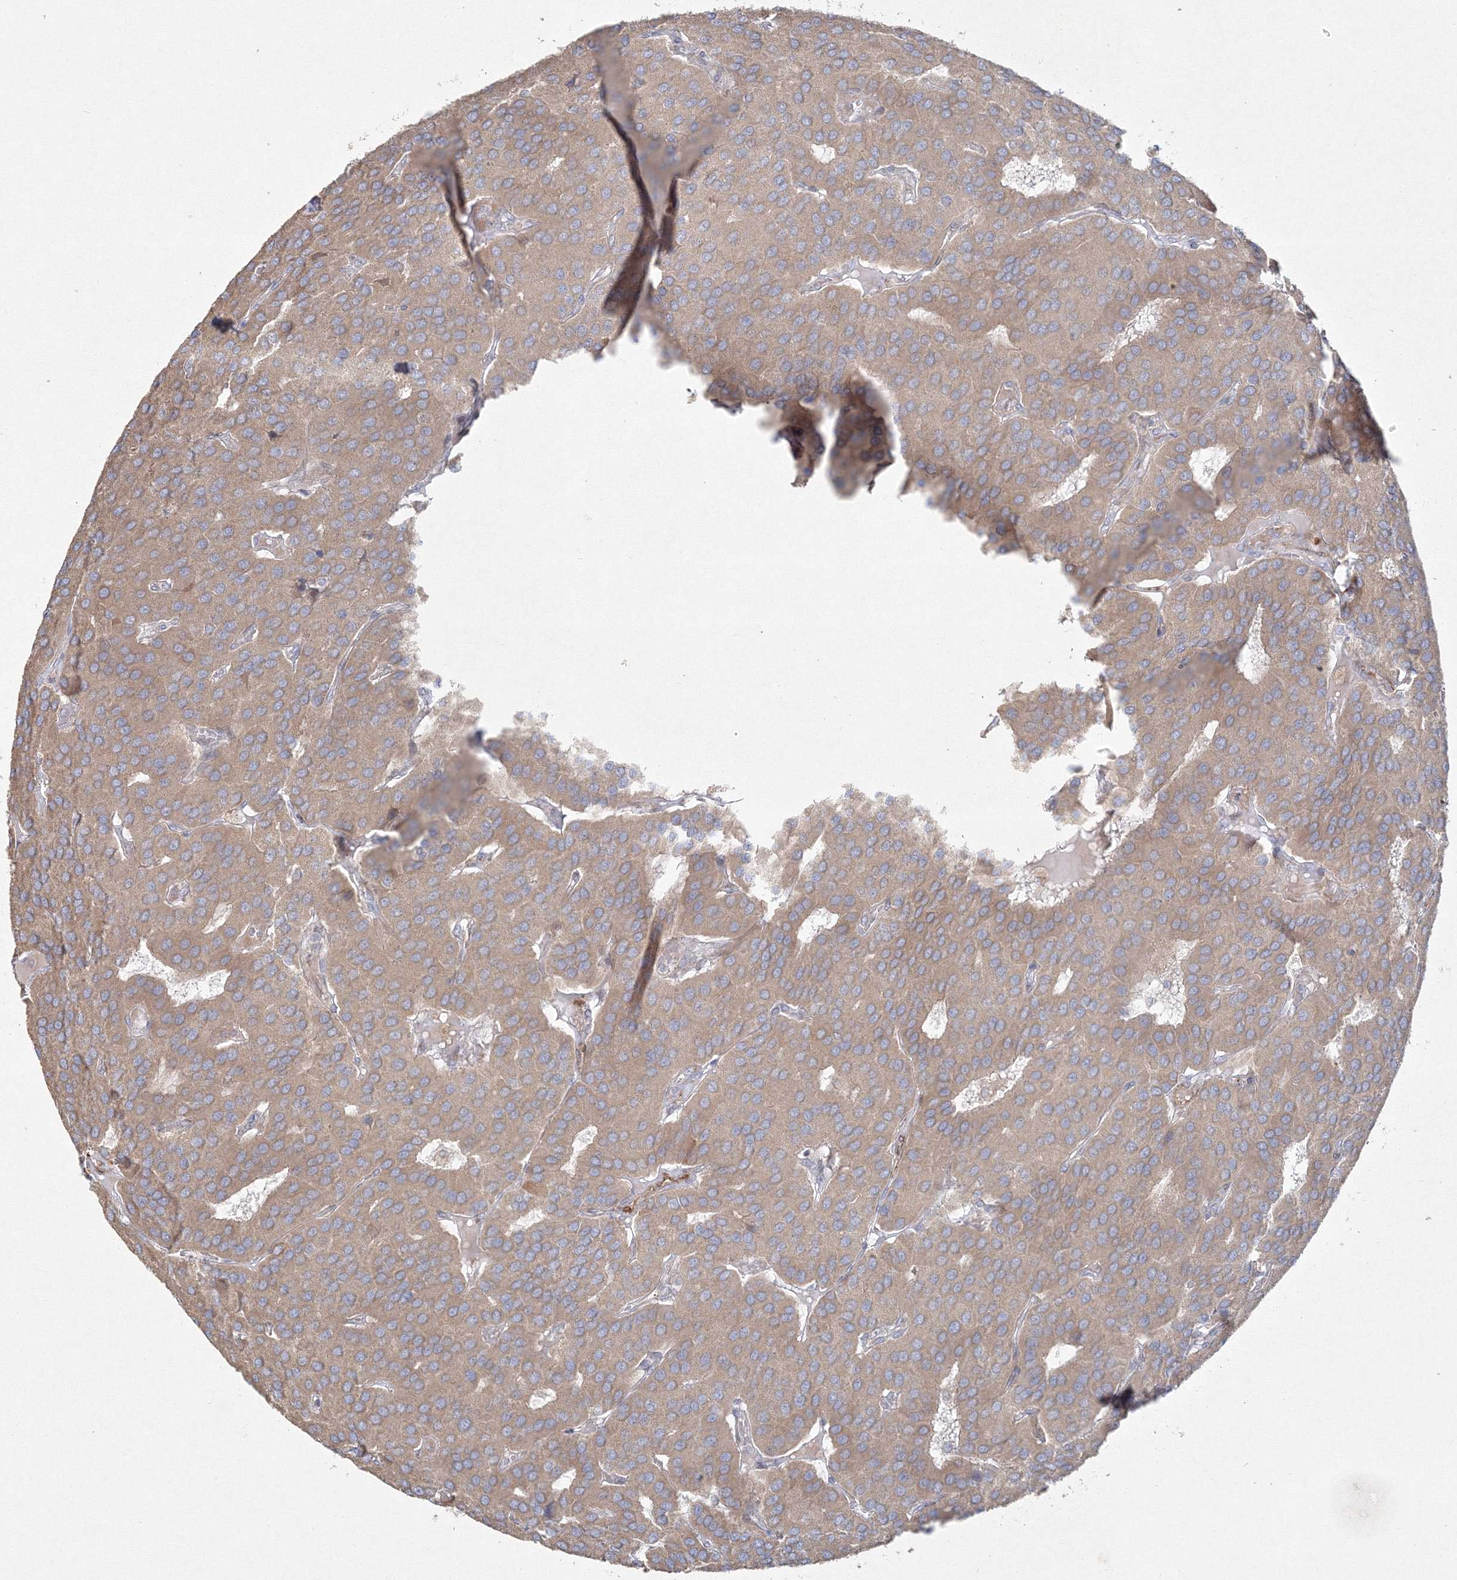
{"staining": {"intensity": "weak", "quantity": ">75%", "location": "cytoplasmic/membranous"}, "tissue": "parathyroid gland", "cell_type": "Glandular cells", "image_type": "normal", "snomed": [{"axis": "morphology", "description": "Normal tissue, NOS"}, {"axis": "morphology", "description": "Adenoma, NOS"}, {"axis": "topography", "description": "Parathyroid gland"}], "caption": "Immunohistochemistry (IHC) (DAB) staining of unremarkable parathyroid gland shows weak cytoplasmic/membranous protein staining in approximately >75% of glandular cells. (DAB (3,3'-diaminobenzidine) = brown stain, brightfield microscopy at high magnification).", "gene": "WDR49", "patient": {"sex": "female", "age": 86}}